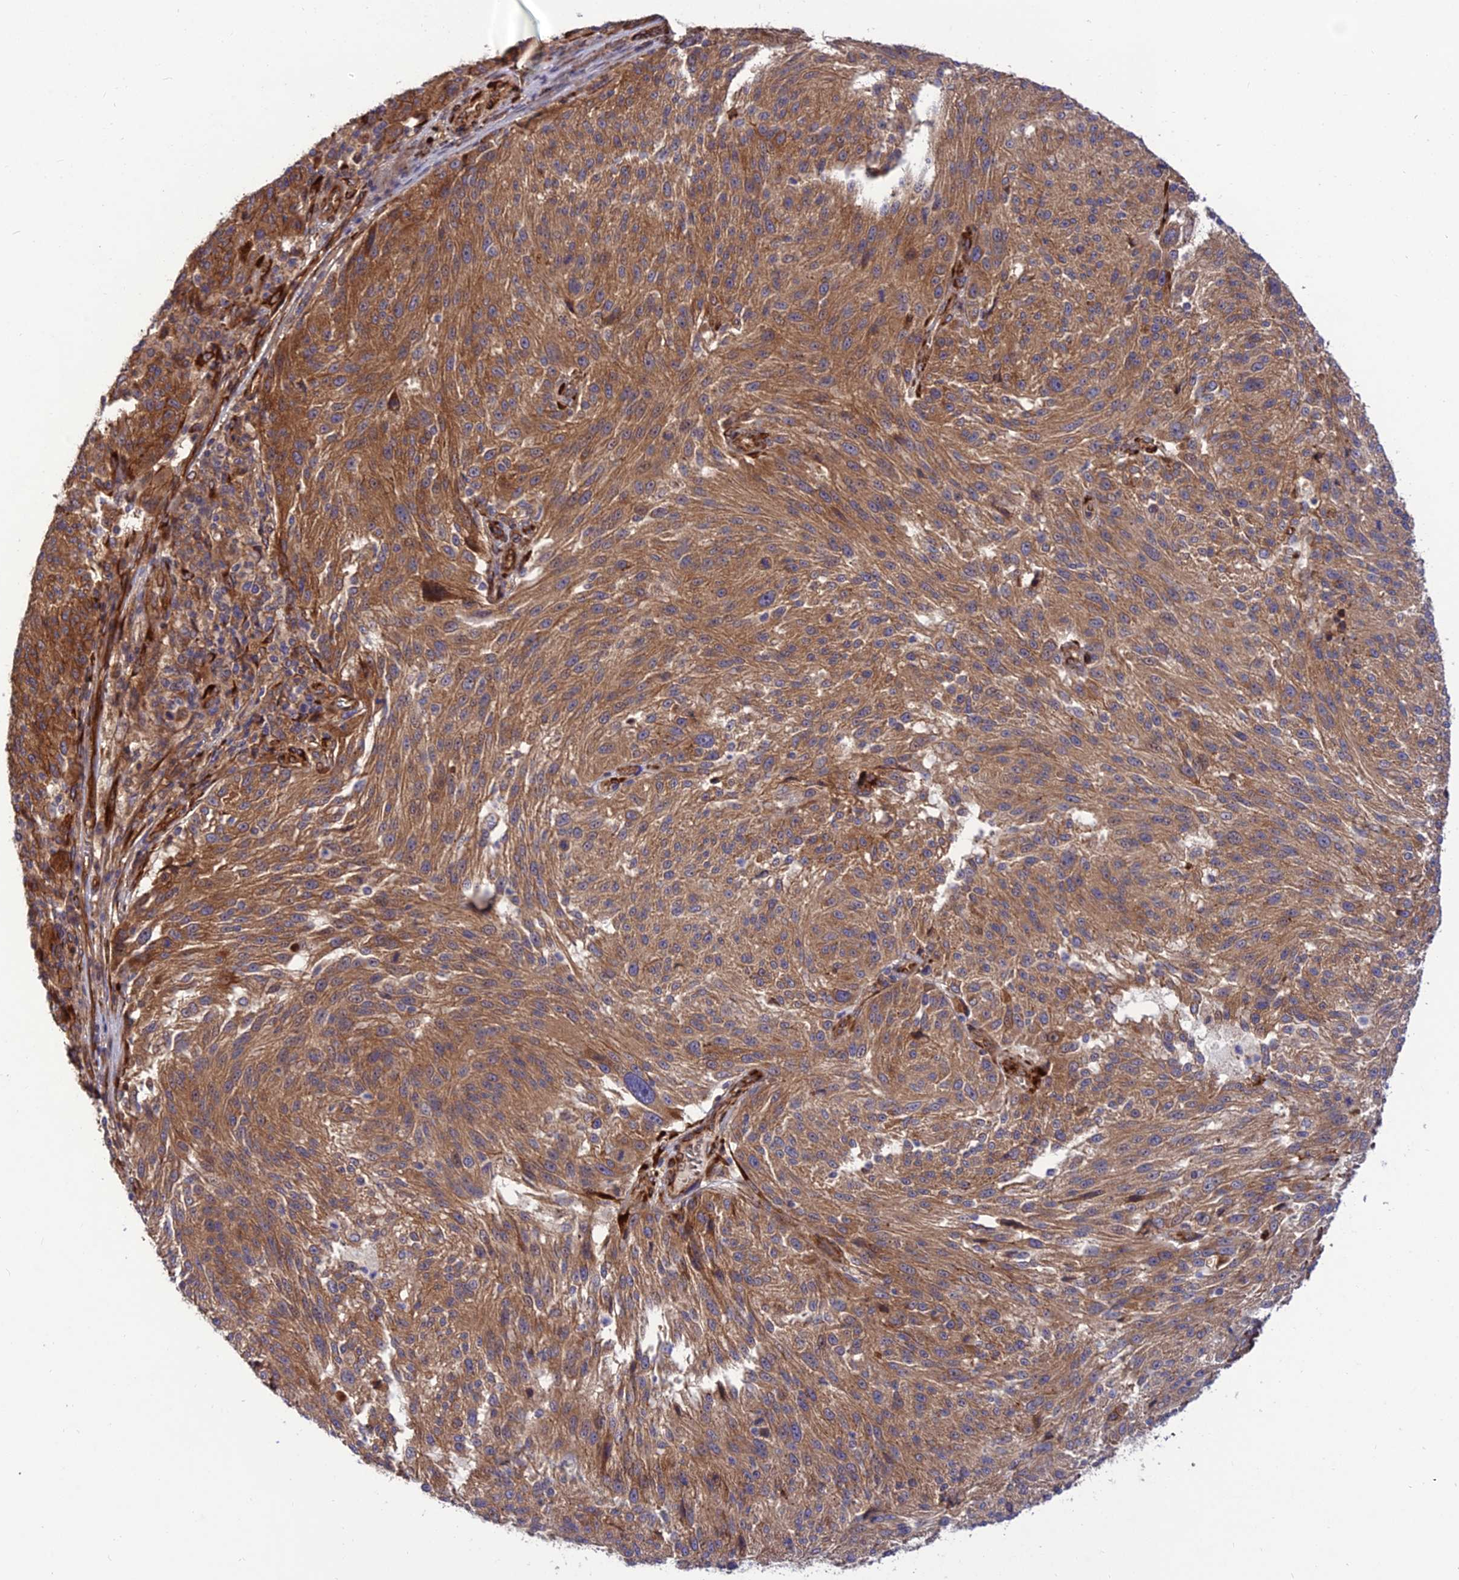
{"staining": {"intensity": "moderate", "quantity": ">75%", "location": "cytoplasmic/membranous"}, "tissue": "melanoma", "cell_type": "Tumor cells", "image_type": "cancer", "snomed": [{"axis": "morphology", "description": "Malignant melanoma, NOS"}, {"axis": "topography", "description": "Skin"}], "caption": "Immunohistochemical staining of malignant melanoma exhibits medium levels of moderate cytoplasmic/membranous expression in approximately >75% of tumor cells.", "gene": "CRTAP", "patient": {"sex": "male", "age": 53}}